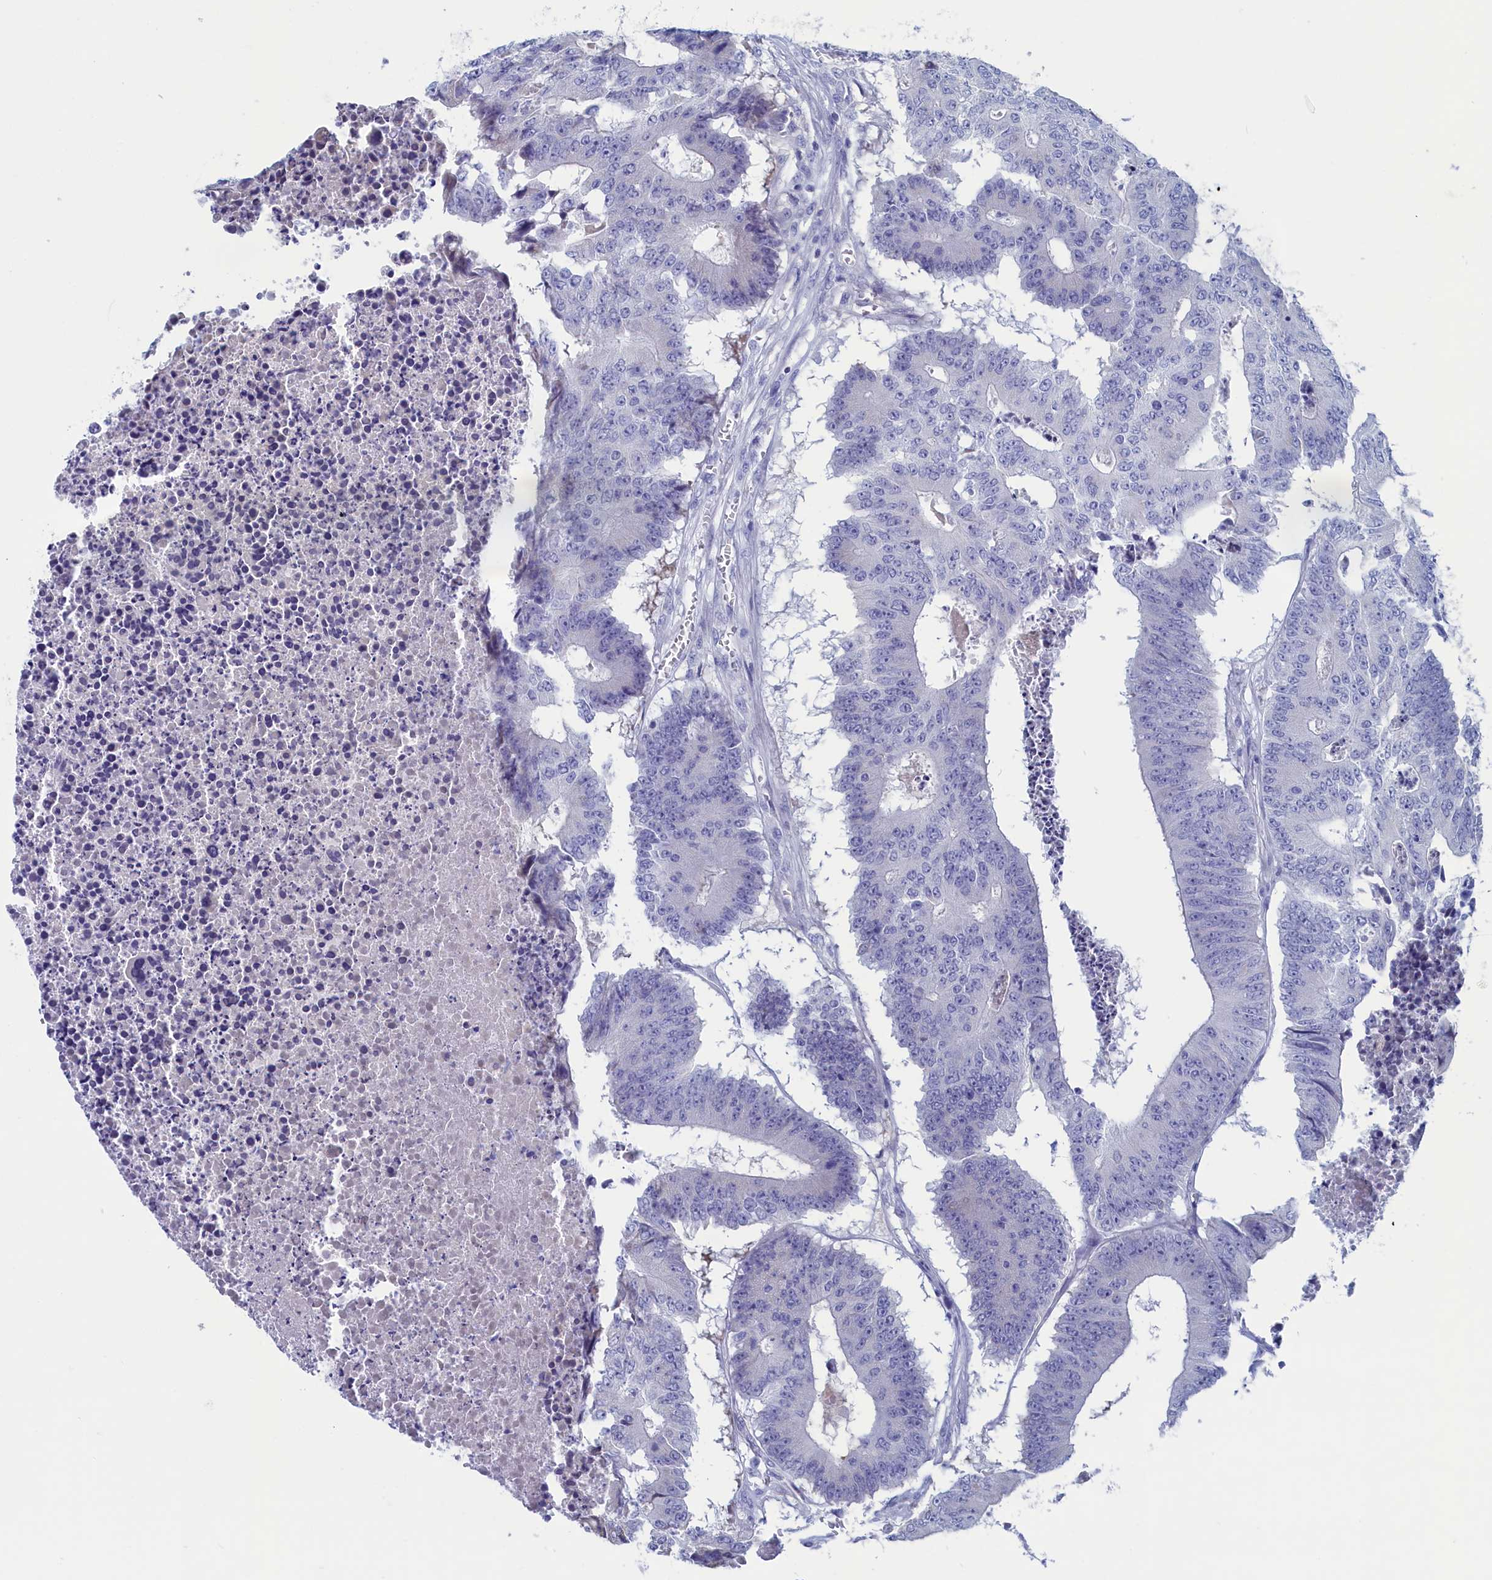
{"staining": {"intensity": "negative", "quantity": "none", "location": "none"}, "tissue": "colorectal cancer", "cell_type": "Tumor cells", "image_type": "cancer", "snomed": [{"axis": "morphology", "description": "Adenocarcinoma, NOS"}, {"axis": "topography", "description": "Colon"}], "caption": "Tumor cells are negative for protein expression in human colorectal adenocarcinoma. The staining is performed using DAB (3,3'-diaminobenzidine) brown chromogen with nuclei counter-stained in using hematoxylin.", "gene": "NIBAN3", "patient": {"sex": "male", "age": 87}}